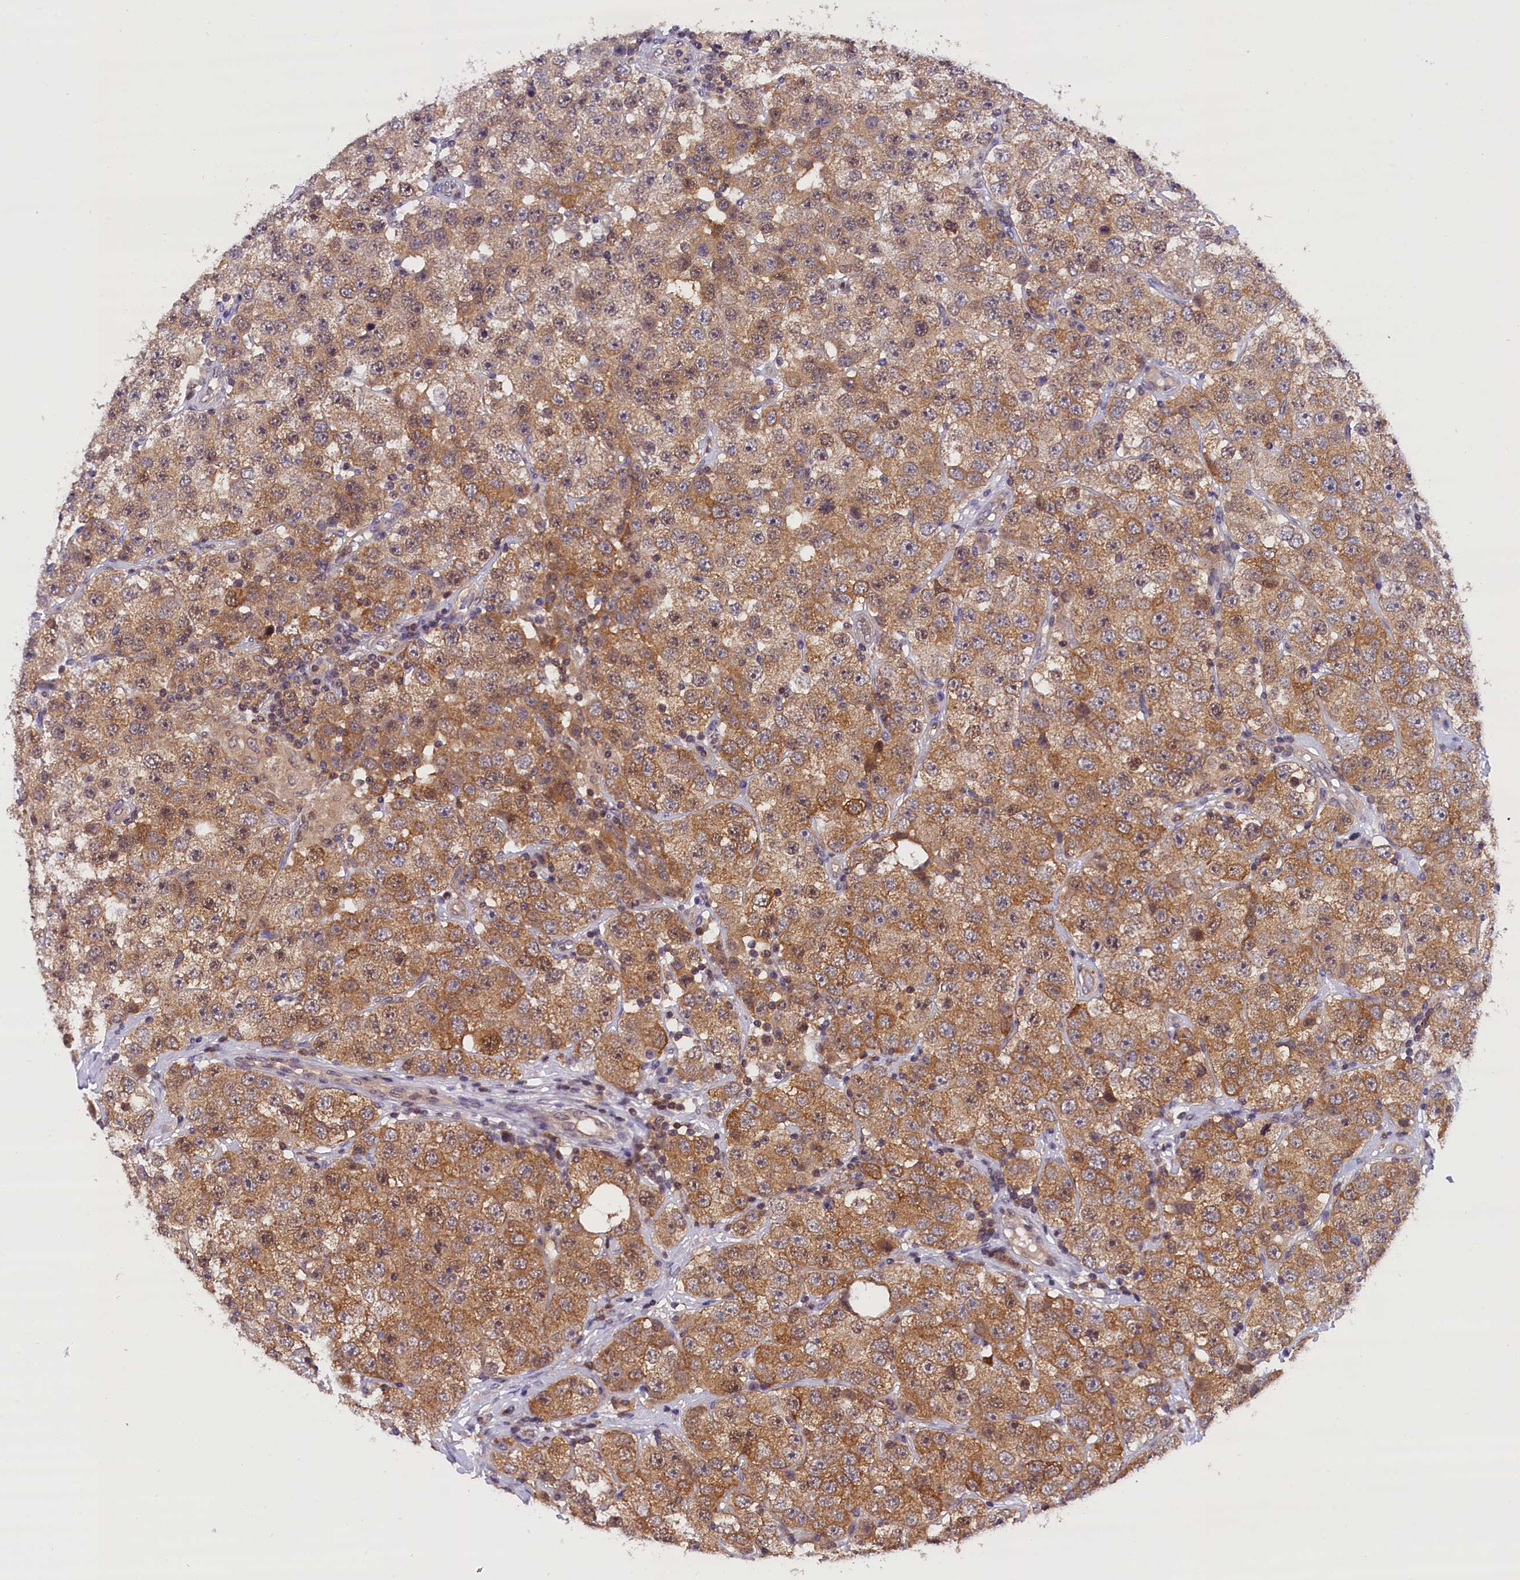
{"staining": {"intensity": "moderate", "quantity": ">75%", "location": "cytoplasmic/membranous"}, "tissue": "testis cancer", "cell_type": "Tumor cells", "image_type": "cancer", "snomed": [{"axis": "morphology", "description": "Seminoma, NOS"}, {"axis": "topography", "description": "Testis"}], "caption": "Protein staining reveals moderate cytoplasmic/membranous positivity in approximately >75% of tumor cells in seminoma (testis).", "gene": "TBCB", "patient": {"sex": "male", "age": 28}}